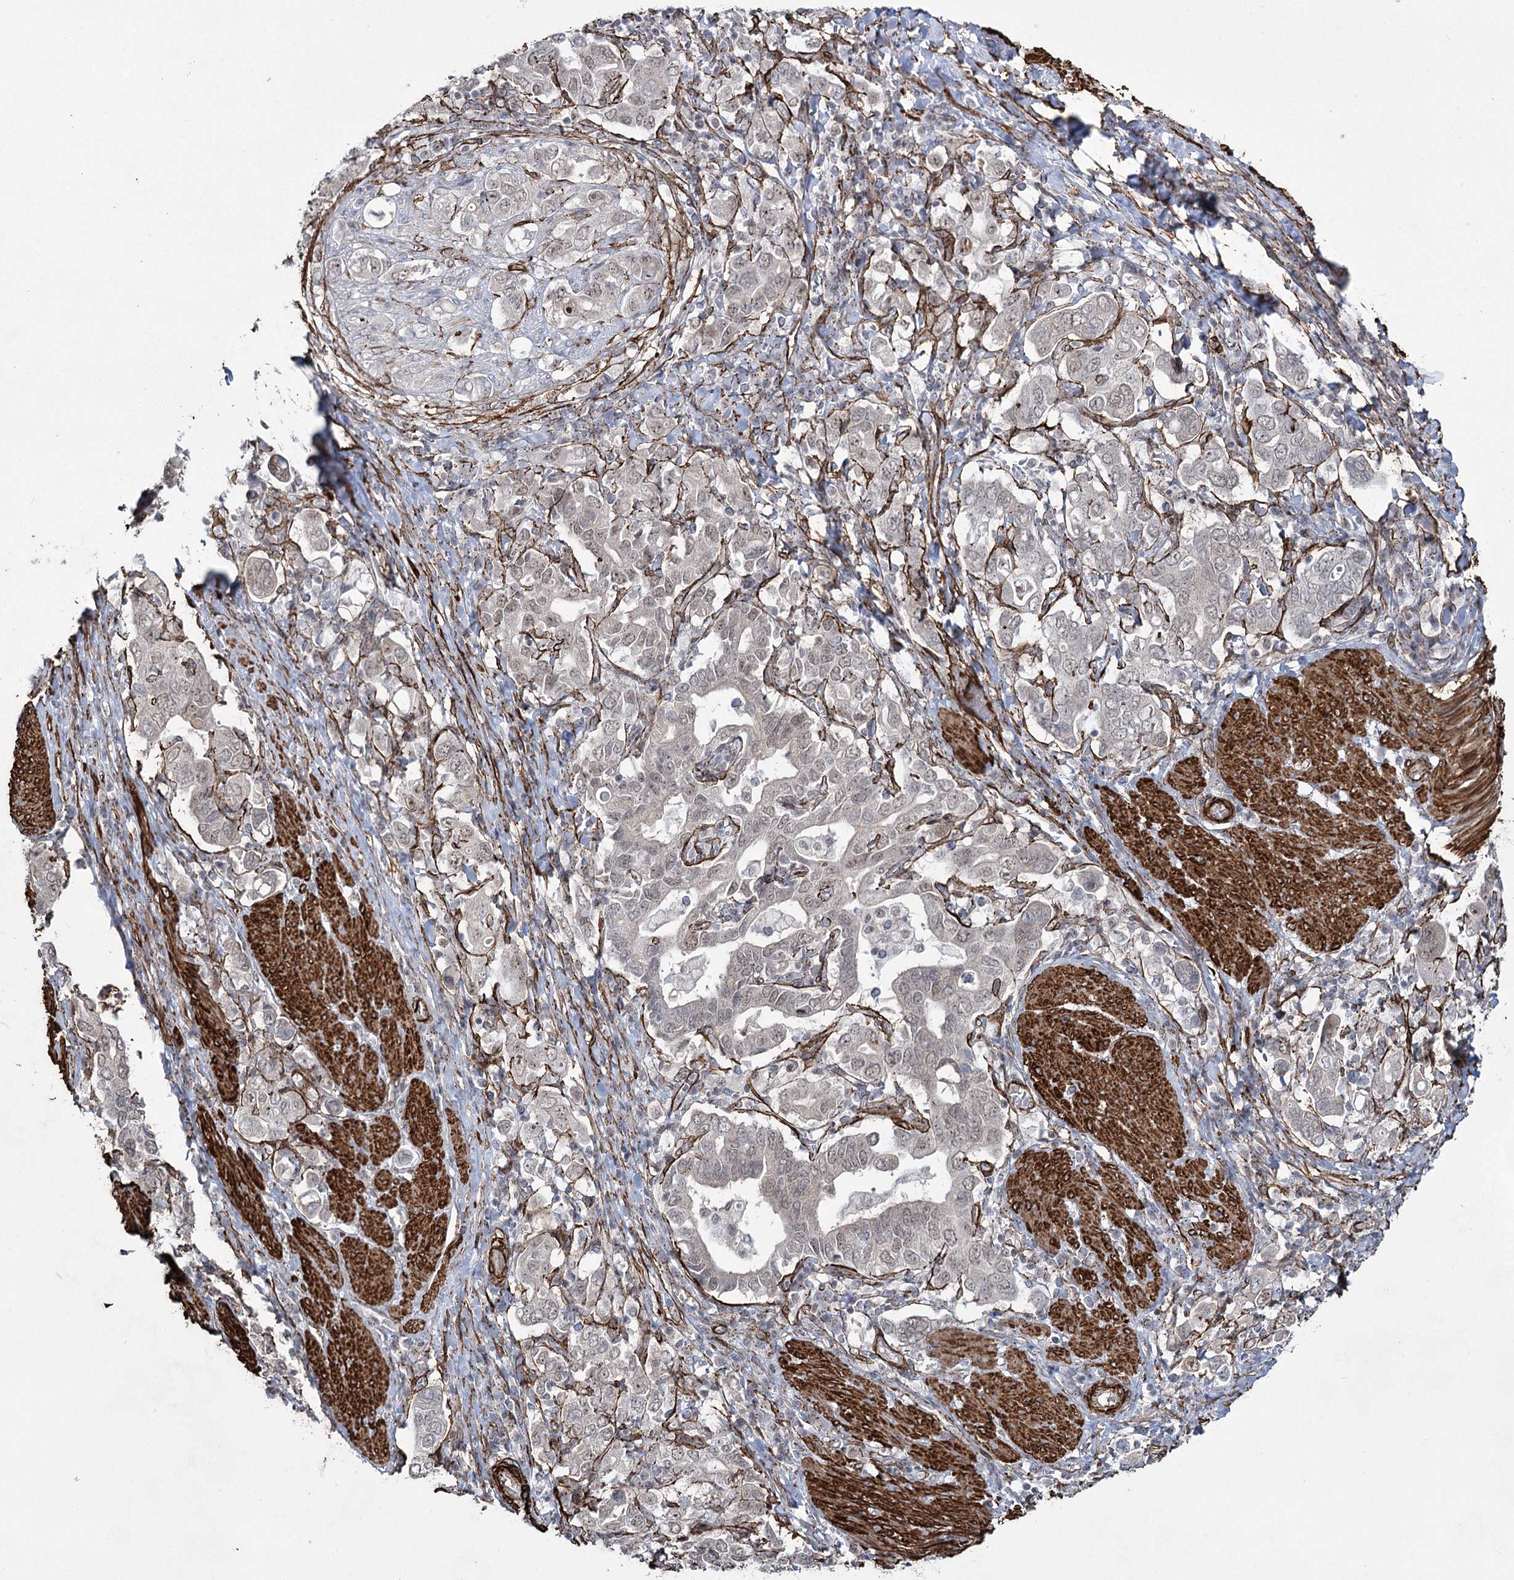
{"staining": {"intensity": "negative", "quantity": "none", "location": "none"}, "tissue": "stomach cancer", "cell_type": "Tumor cells", "image_type": "cancer", "snomed": [{"axis": "morphology", "description": "Adenocarcinoma, NOS"}, {"axis": "topography", "description": "Stomach, upper"}], "caption": "Protein analysis of stomach adenocarcinoma displays no significant staining in tumor cells.", "gene": "CWF19L1", "patient": {"sex": "male", "age": 62}}